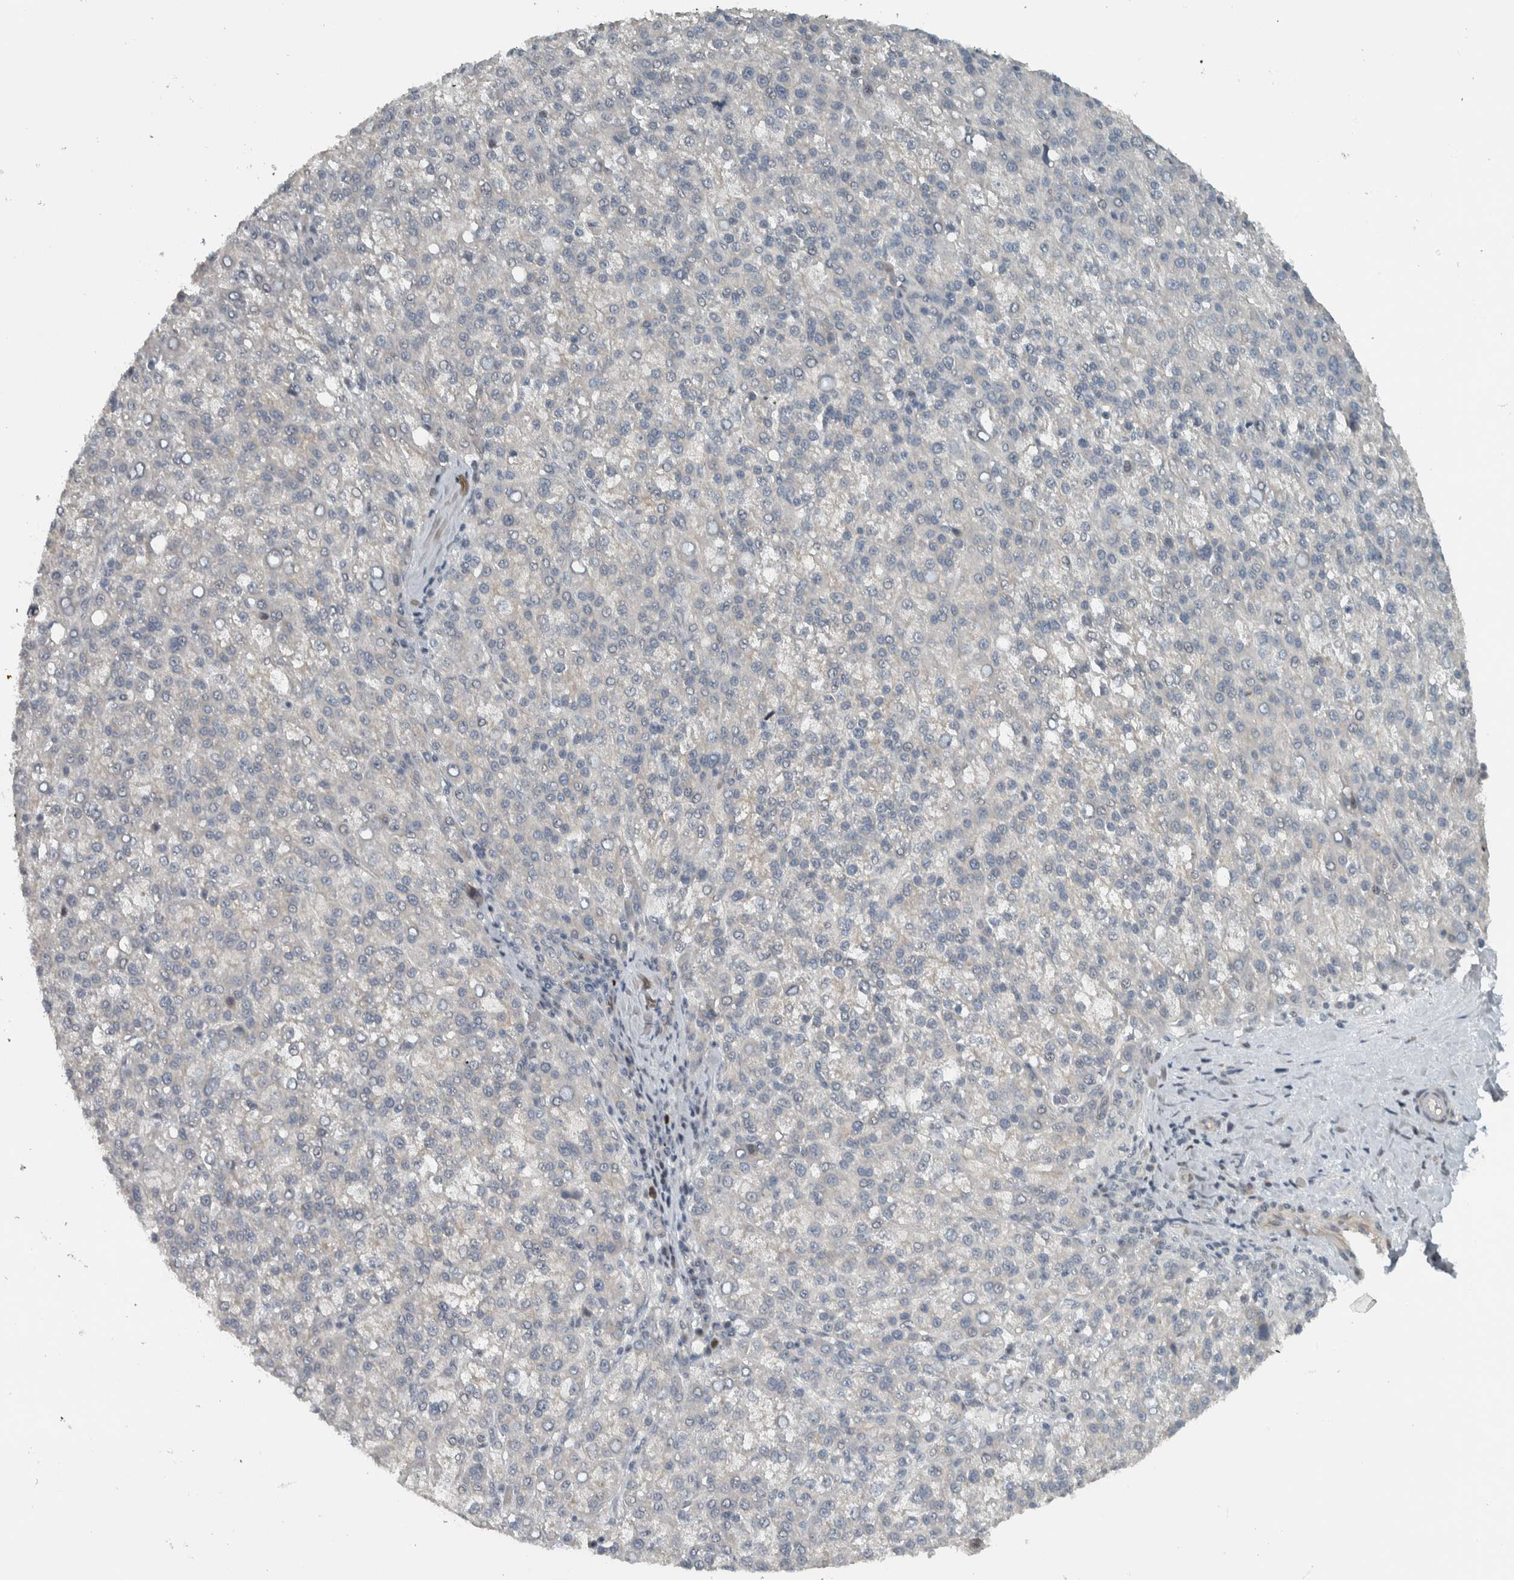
{"staining": {"intensity": "negative", "quantity": "none", "location": "none"}, "tissue": "liver cancer", "cell_type": "Tumor cells", "image_type": "cancer", "snomed": [{"axis": "morphology", "description": "Carcinoma, Hepatocellular, NOS"}, {"axis": "topography", "description": "Liver"}], "caption": "Immunohistochemical staining of liver cancer (hepatocellular carcinoma) demonstrates no significant expression in tumor cells.", "gene": "NAPG", "patient": {"sex": "female", "age": 58}}